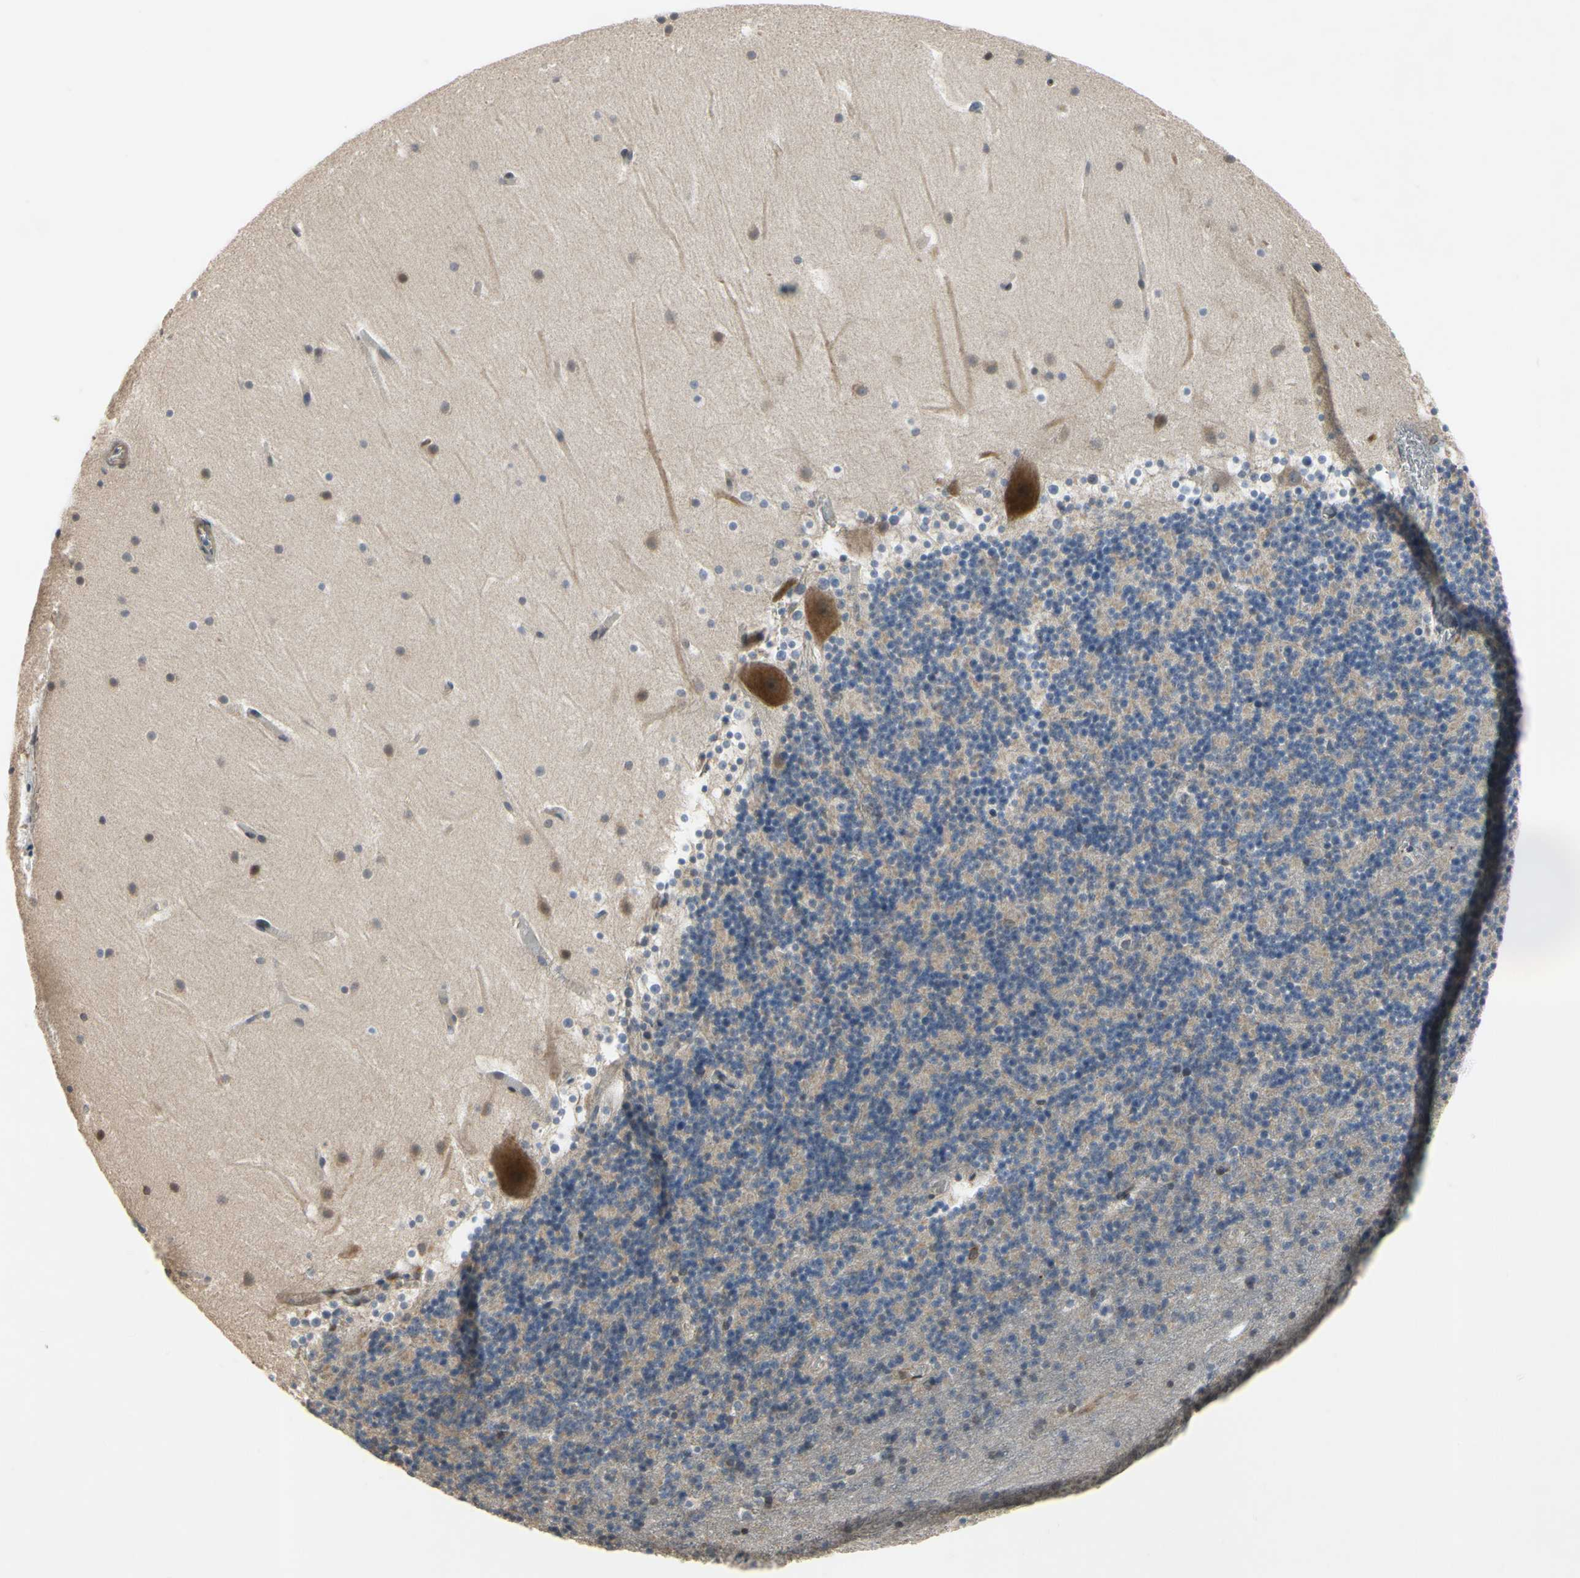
{"staining": {"intensity": "negative", "quantity": "none", "location": "none"}, "tissue": "cerebellum", "cell_type": "Cells in granular layer", "image_type": "normal", "snomed": [{"axis": "morphology", "description": "Normal tissue, NOS"}, {"axis": "topography", "description": "Cerebellum"}], "caption": "This is an immunohistochemistry histopathology image of benign human cerebellum. There is no positivity in cells in granular layer.", "gene": "PLXNA2", "patient": {"sex": "male", "age": 45}}